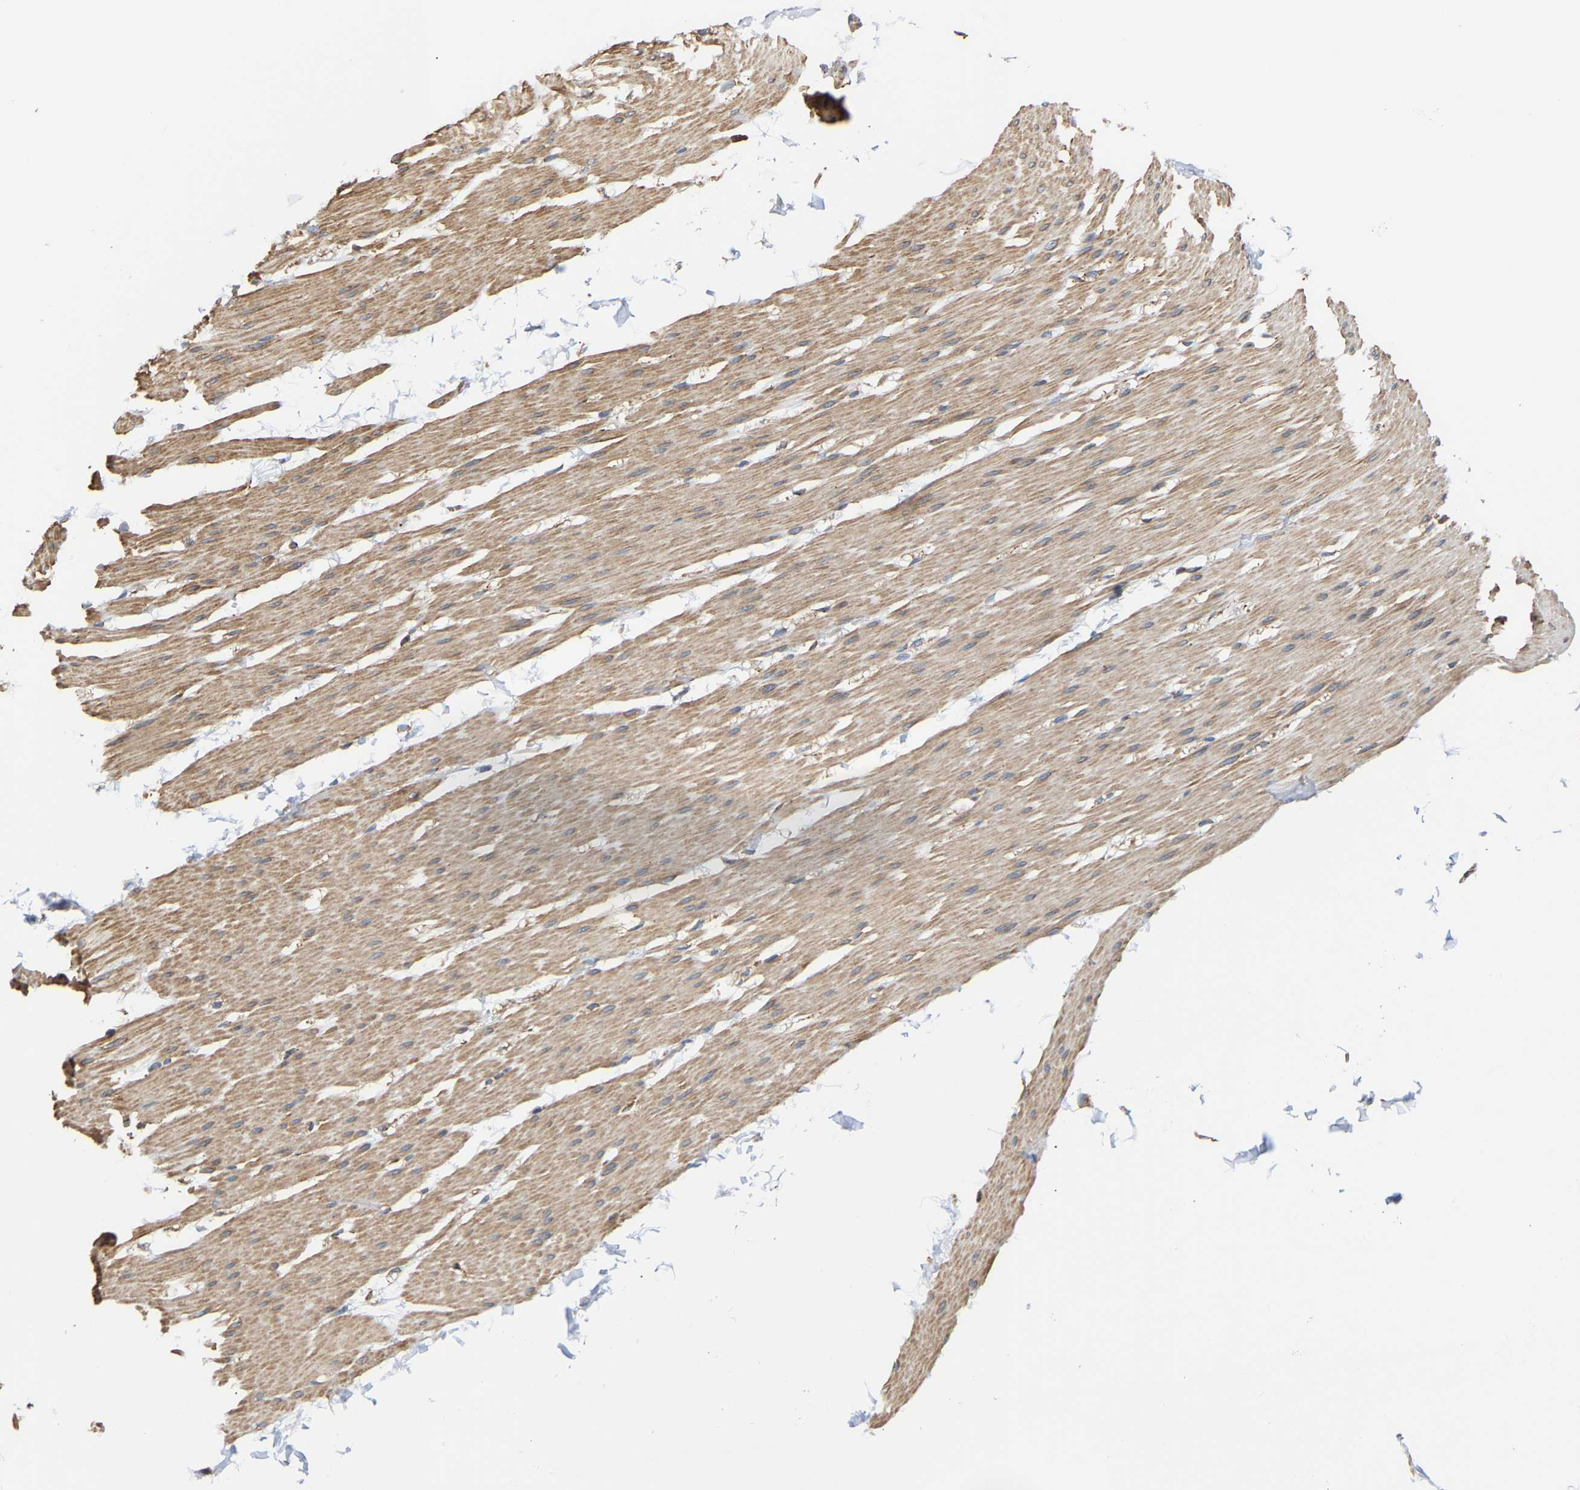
{"staining": {"intensity": "moderate", "quantity": ">75%", "location": "cytoplasmic/membranous"}, "tissue": "smooth muscle", "cell_type": "Smooth muscle cells", "image_type": "normal", "snomed": [{"axis": "morphology", "description": "Normal tissue, NOS"}, {"axis": "topography", "description": "Smooth muscle"}, {"axis": "topography", "description": "Colon"}], "caption": "Unremarkable smooth muscle demonstrates moderate cytoplasmic/membranous expression in approximately >75% of smooth muscle cells, visualized by immunohistochemistry. Immunohistochemistry stains the protein in brown and the nuclei are stained blue.", "gene": "ARAP1", "patient": {"sex": "male", "age": 67}}